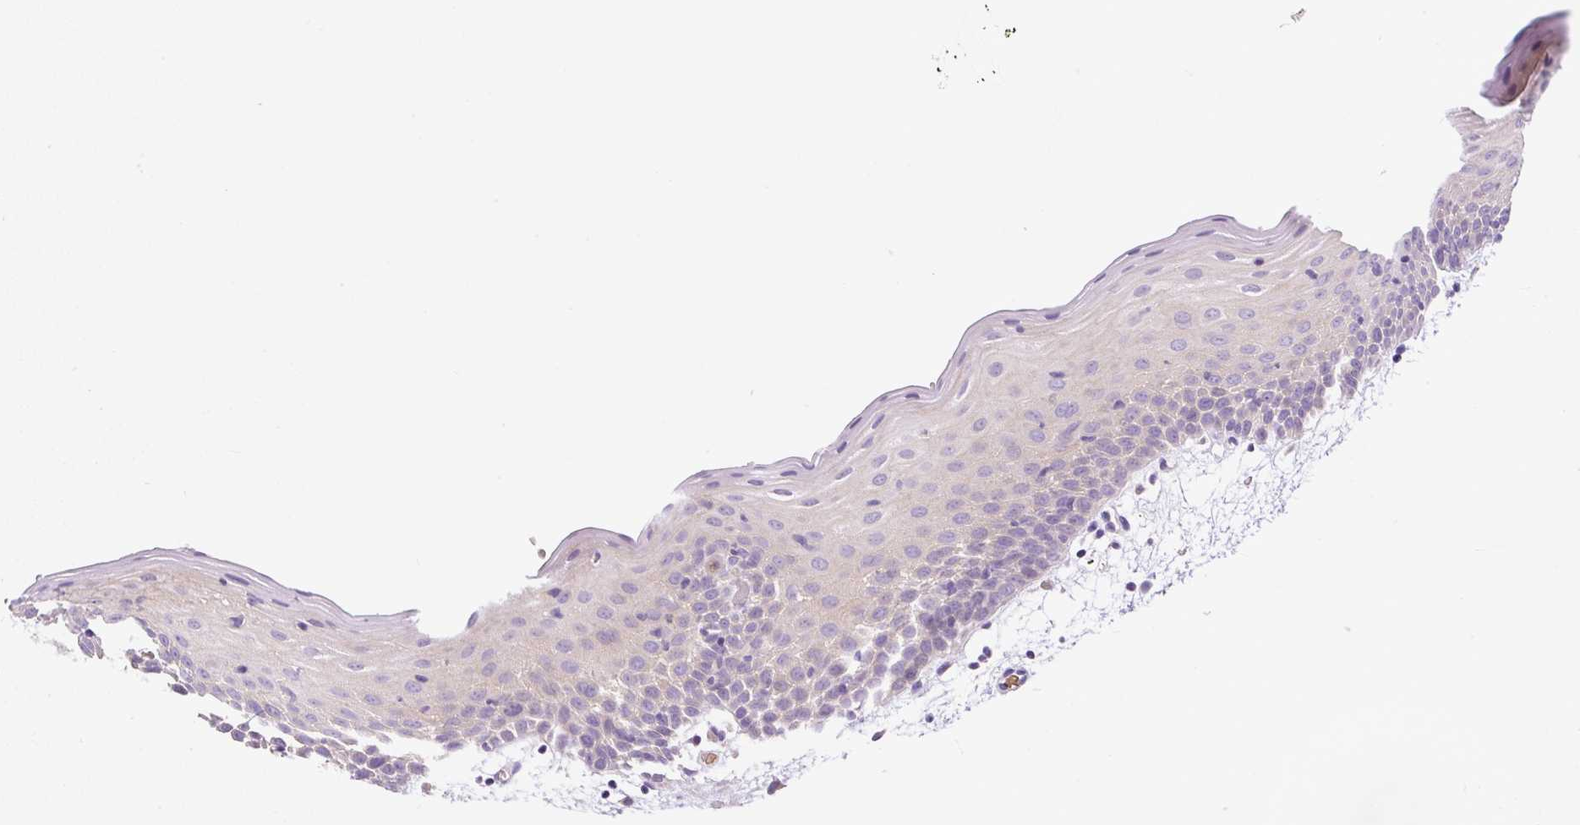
{"staining": {"intensity": "negative", "quantity": "none", "location": "none"}, "tissue": "oral mucosa", "cell_type": "Squamous epithelial cells", "image_type": "normal", "snomed": [{"axis": "morphology", "description": "Normal tissue, NOS"}, {"axis": "topography", "description": "Skeletal muscle"}, {"axis": "topography", "description": "Oral tissue"}, {"axis": "topography", "description": "Salivary gland"}, {"axis": "topography", "description": "Peripheral nerve tissue"}], "caption": "Immunohistochemistry (IHC) photomicrograph of normal oral mucosa: oral mucosa stained with DAB displays no significant protein positivity in squamous epithelial cells.", "gene": "LHFPL5", "patient": {"sex": "male", "age": 54}}